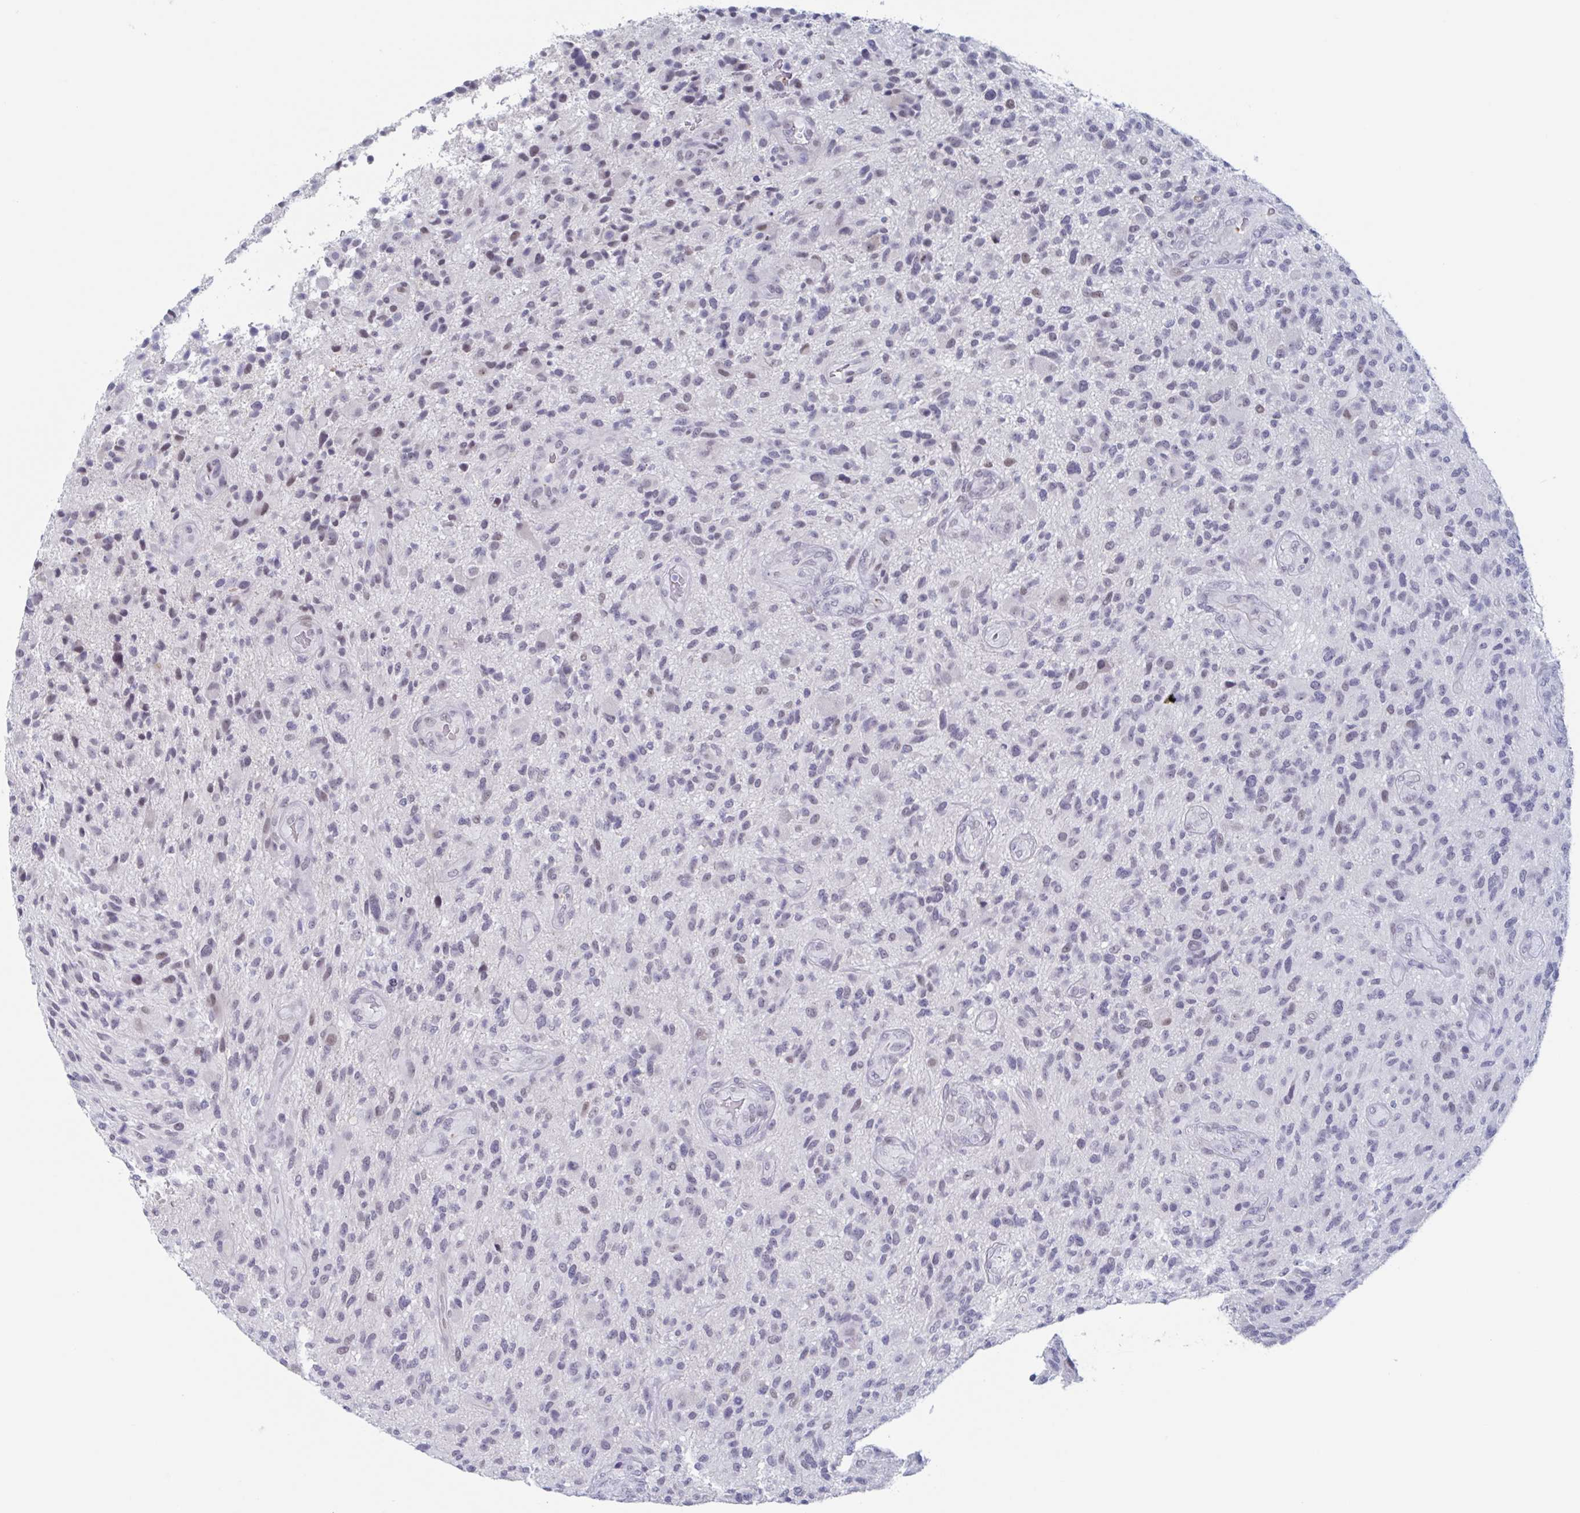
{"staining": {"intensity": "weak", "quantity": "<25%", "location": "nuclear"}, "tissue": "glioma", "cell_type": "Tumor cells", "image_type": "cancer", "snomed": [{"axis": "morphology", "description": "Glioma, malignant, High grade"}, {"axis": "topography", "description": "Brain"}], "caption": "Photomicrograph shows no significant protein expression in tumor cells of malignant glioma (high-grade).", "gene": "KDM4D", "patient": {"sex": "male", "age": 47}}